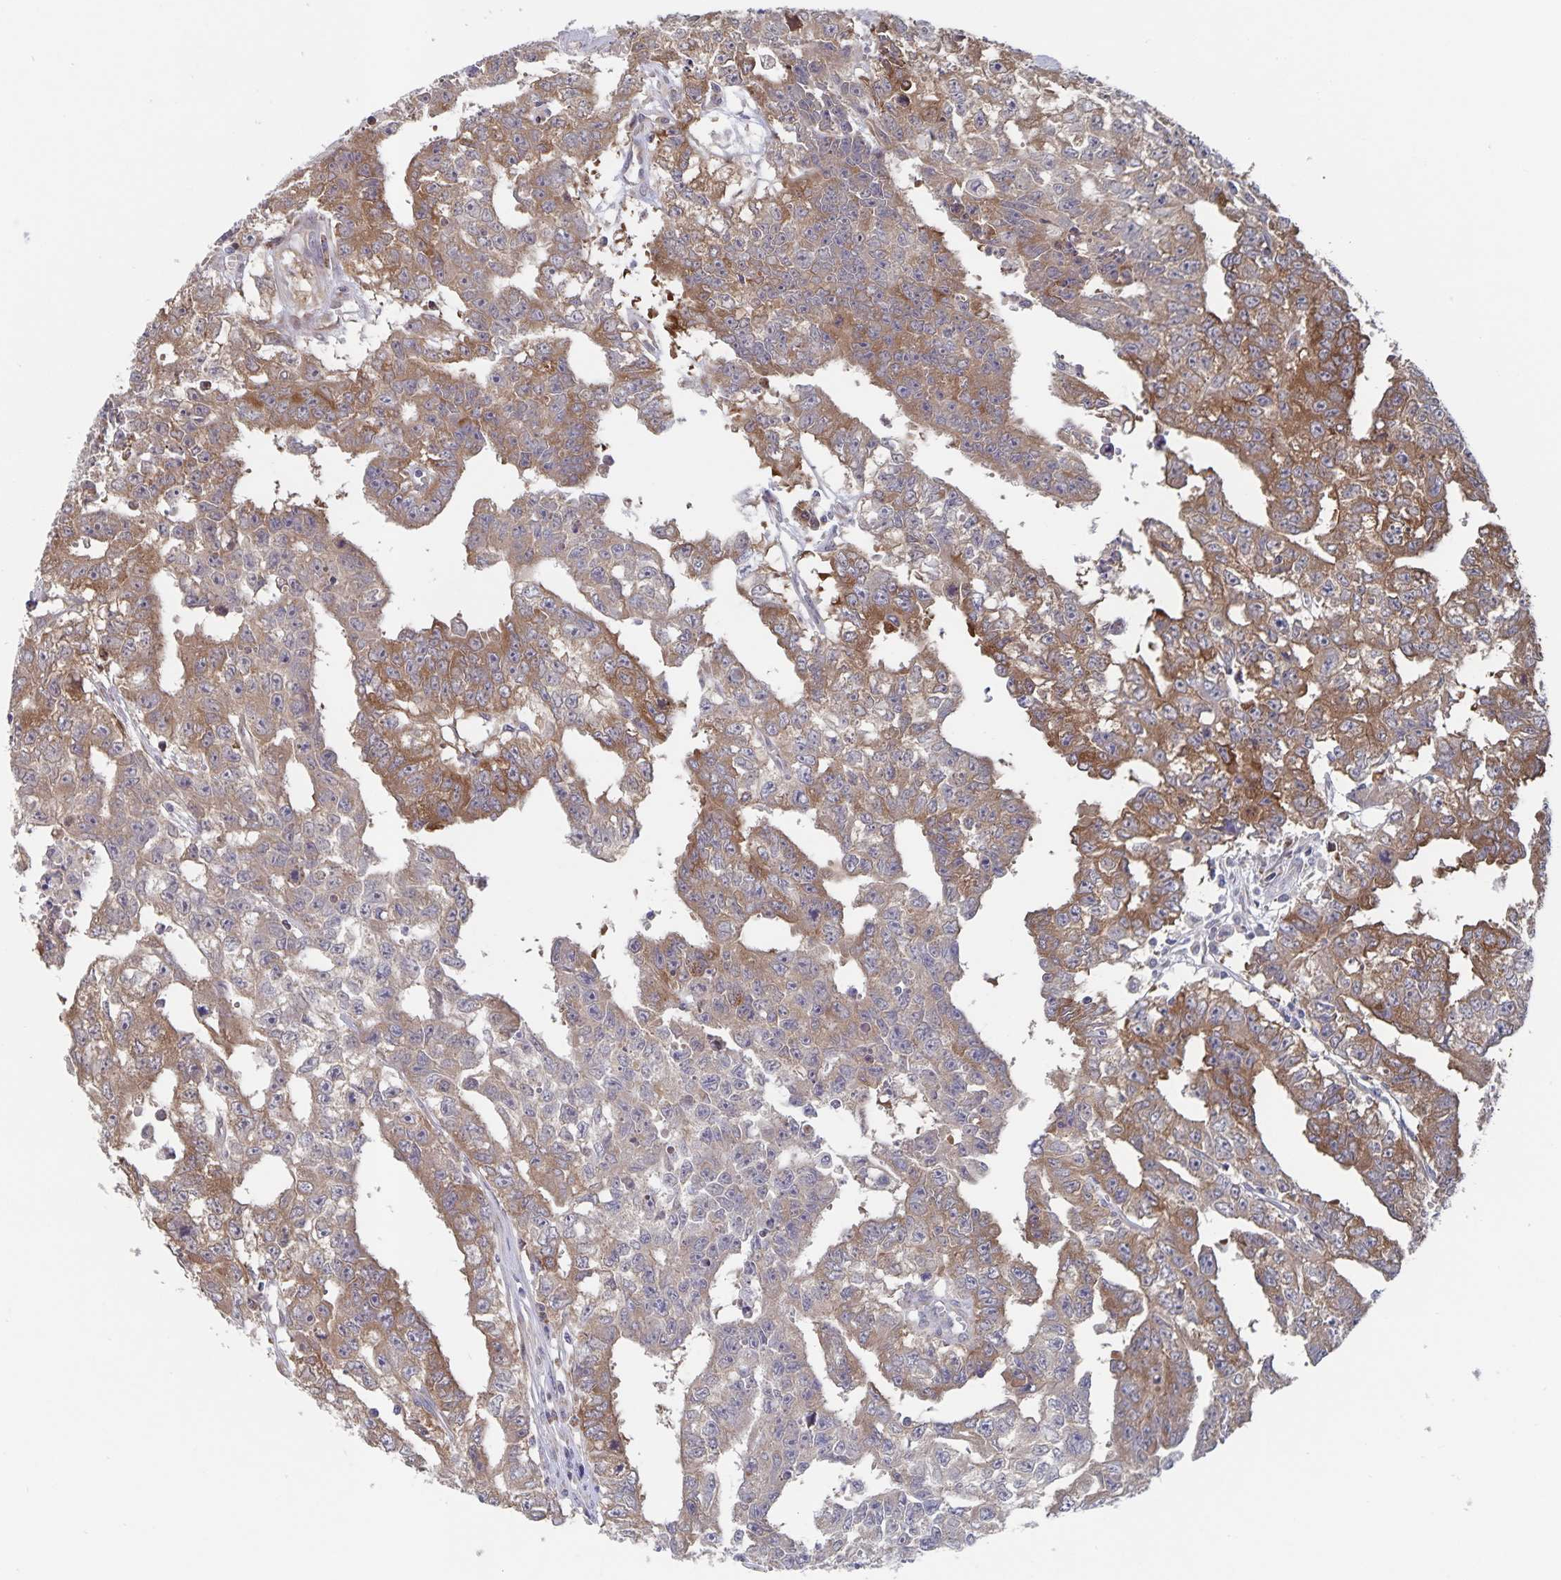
{"staining": {"intensity": "moderate", "quantity": ">75%", "location": "cytoplasmic/membranous"}, "tissue": "testis cancer", "cell_type": "Tumor cells", "image_type": "cancer", "snomed": [{"axis": "morphology", "description": "Carcinoma, Embryonal, NOS"}, {"axis": "morphology", "description": "Teratoma, malignant, NOS"}, {"axis": "topography", "description": "Testis"}], "caption": "Moderate cytoplasmic/membranous positivity is present in about >75% of tumor cells in testis cancer.", "gene": "ACACA", "patient": {"sex": "male", "age": 24}}